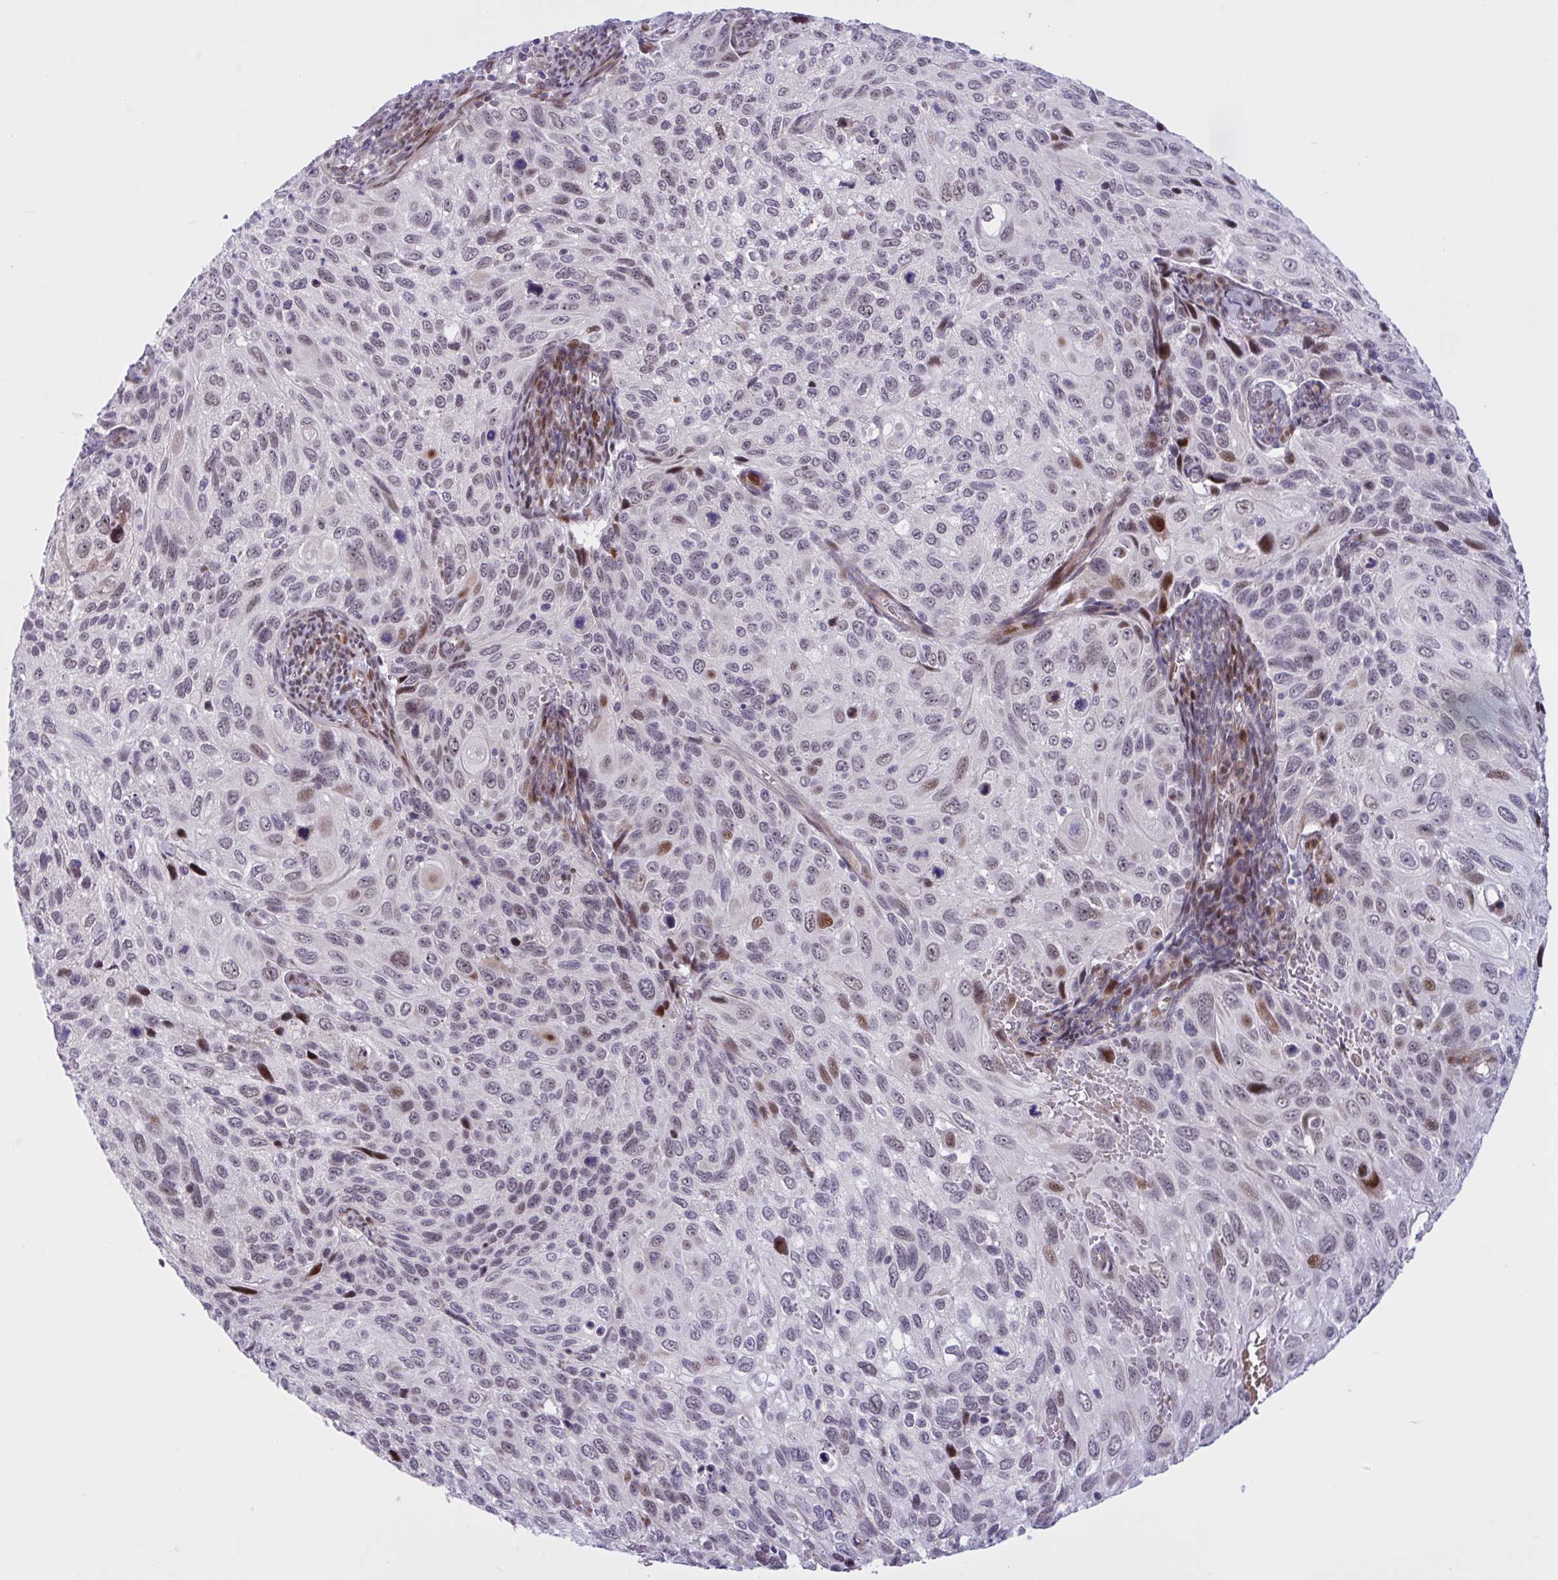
{"staining": {"intensity": "moderate", "quantity": "25%-75%", "location": "nuclear"}, "tissue": "cervical cancer", "cell_type": "Tumor cells", "image_type": "cancer", "snomed": [{"axis": "morphology", "description": "Squamous cell carcinoma, NOS"}, {"axis": "topography", "description": "Cervix"}], "caption": "DAB (3,3'-diaminobenzidine) immunohistochemical staining of cervical squamous cell carcinoma shows moderate nuclear protein staining in approximately 25%-75% of tumor cells.", "gene": "RBL1", "patient": {"sex": "female", "age": 70}}